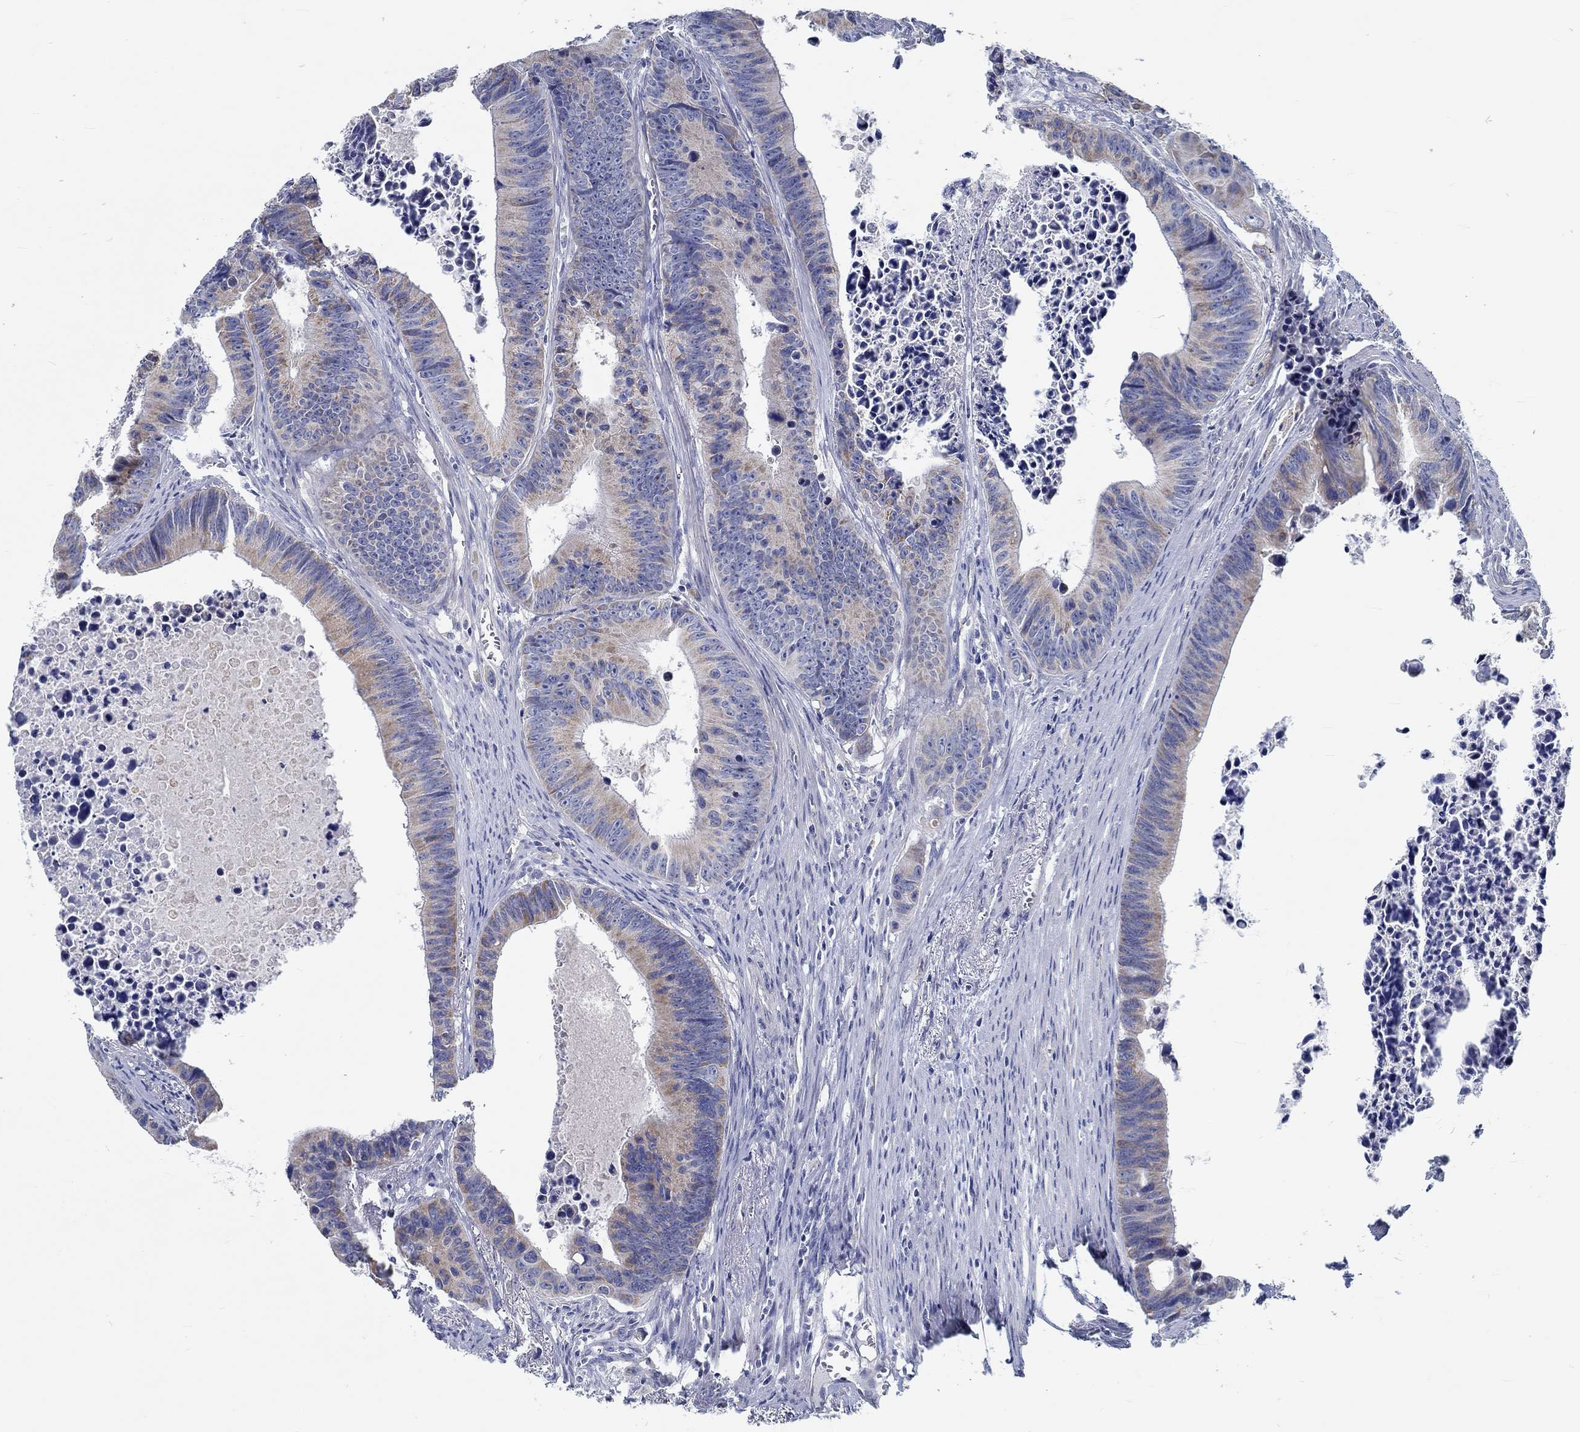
{"staining": {"intensity": "weak", "quantity": "25%-75%", "location": "cytoplasmic/membranous"}, "tissue": "colorectal cancer", "cell_type": "Tumor cells", "image_type": "cancer", "snomed": [{"axis": "morphology", "description": "Adenocarcinoma, NOS"}, {"axis": "topography", "description": "Colon"}], "caption": "Immunohistochemistry photomicrograph of human adenocarcinoma (colorectal) stained for a protein (brown), which reveals low levels of weak cytoplasmic/membranous staining in approximately 25%-75% of tumor cells.", "gene": "MYBPC1", "patient": {"sex": "female", "age": 87}}